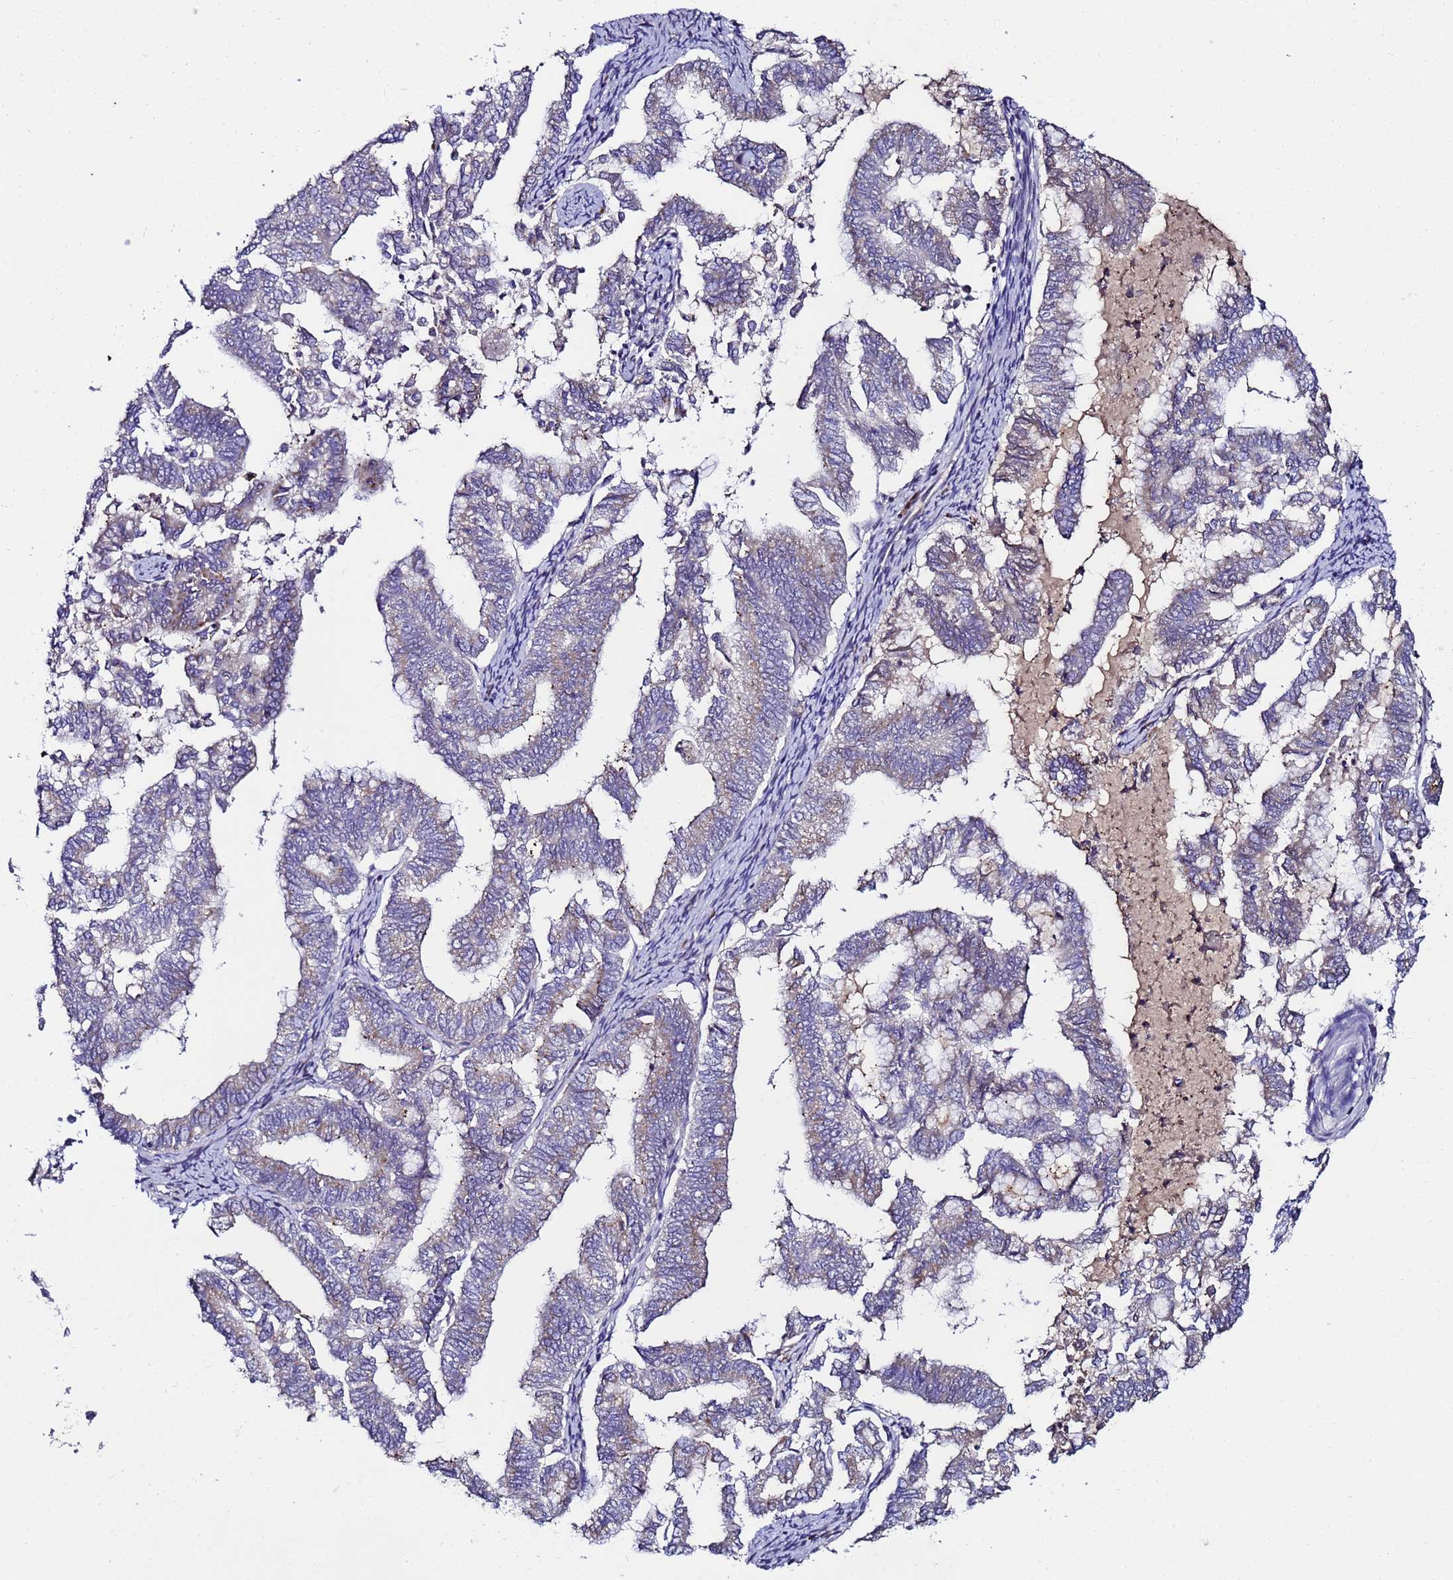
{"staining": {"intensity": "weak", "quantity": "25%-75%", "location": "cytoplasmic/membranous"}, "tissue": "endometrial cancer", "cell_type": "Tumor cells", "image_type": "cancer", "snomed": [{"axis": "morphology", "description": "Adenocarcinoma, NOS"}, {"axis": "topography", "description": "Endometrium"}], "caption": "Weak cytoplasmic/membranous expression for a protein is seen in about 25%-75% of tumor cells of endometrial cancer (adenocarcinoma) using immunohistochemistry (IHC).", "gene": "C19orf47", "patient": {"sex": "female", "age": 79}}